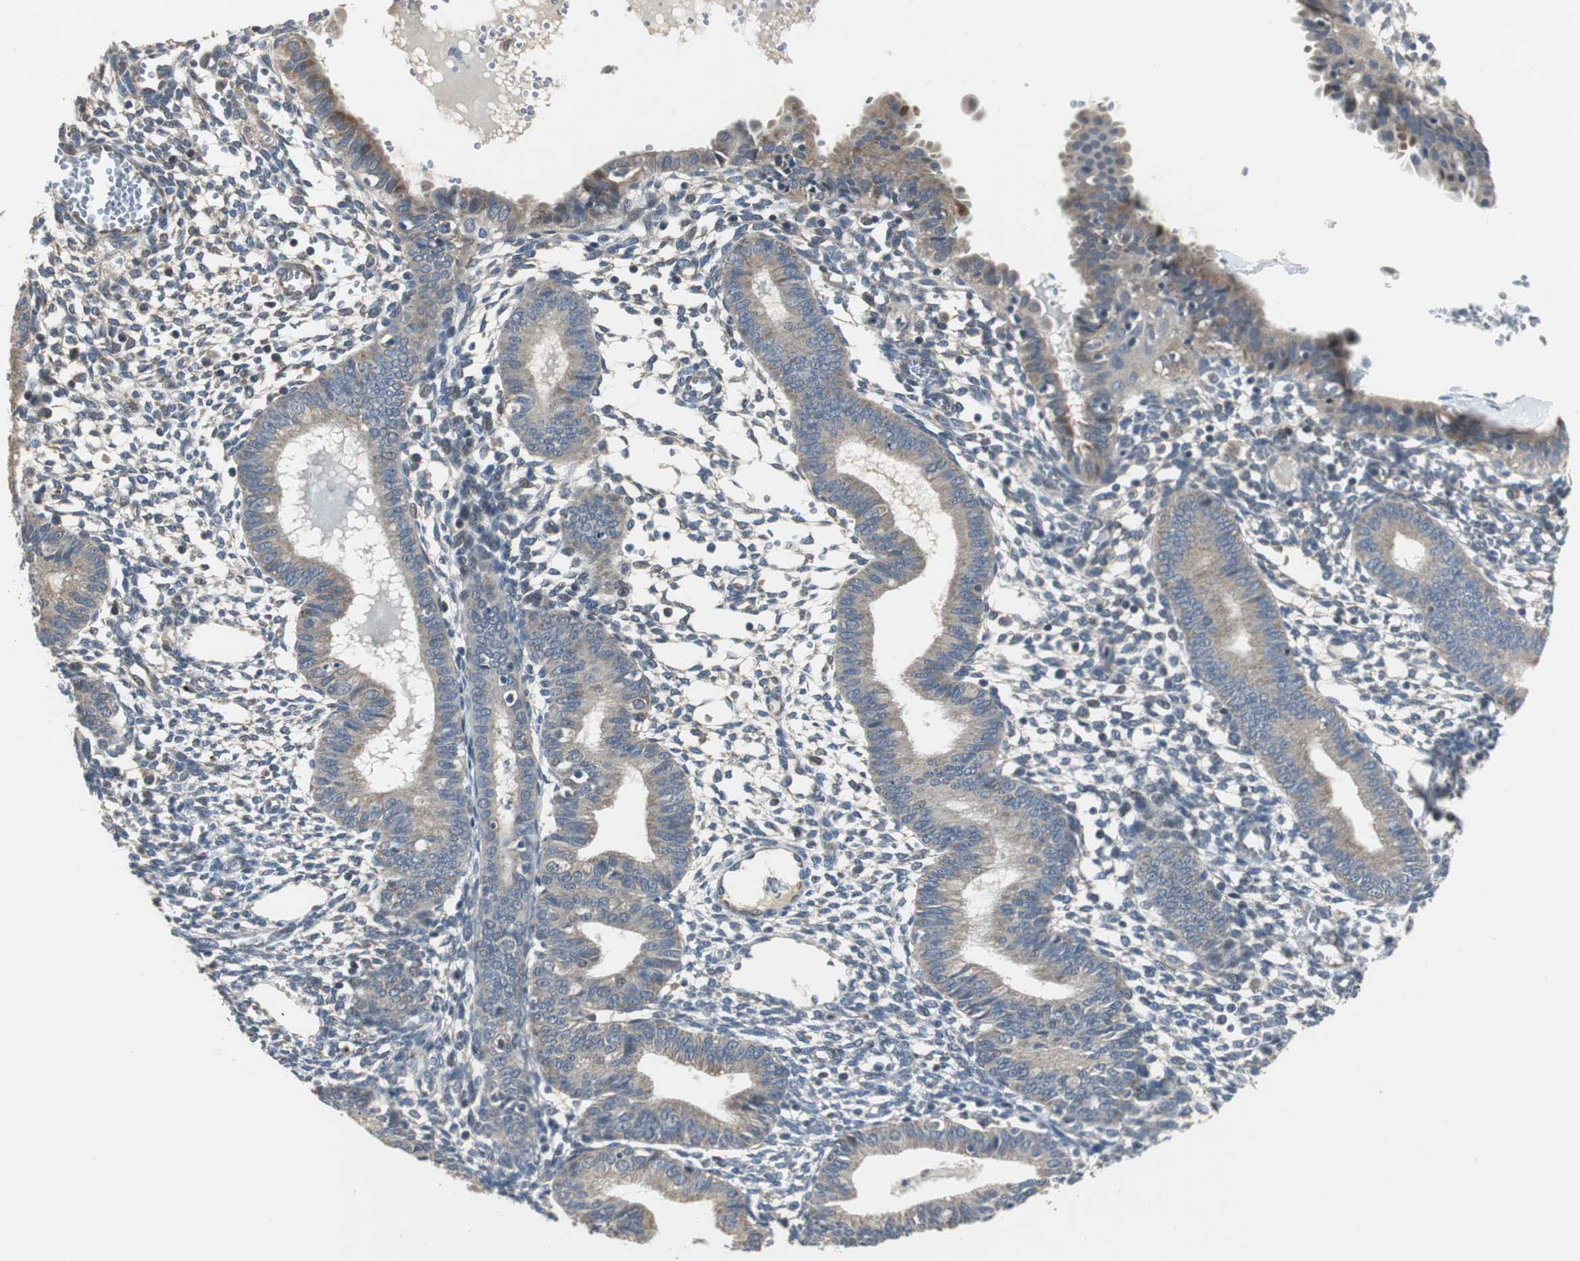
{"staining": {"intensity": "negative", "quantity": "none", "location": "none"}, "tissue": "endometrium", "cell_type": "Cells in endometrial stroma", "image_type": "normal", "snomed": [{"axis": "morphology", "description": "Normal tissue, NOS"}, {"axis": "topography", "description": "Endometrium"}], "caption": "Immunohistochemistry micrograph of unremarkable human endometrium stained for a protein (brown), which displays no expression in cells in endometrial stroma. (DAB immunohistochemistry (IHC), high magnification).", "gene": "MYT1", "patient": {"sex": "female", "age": 61}}